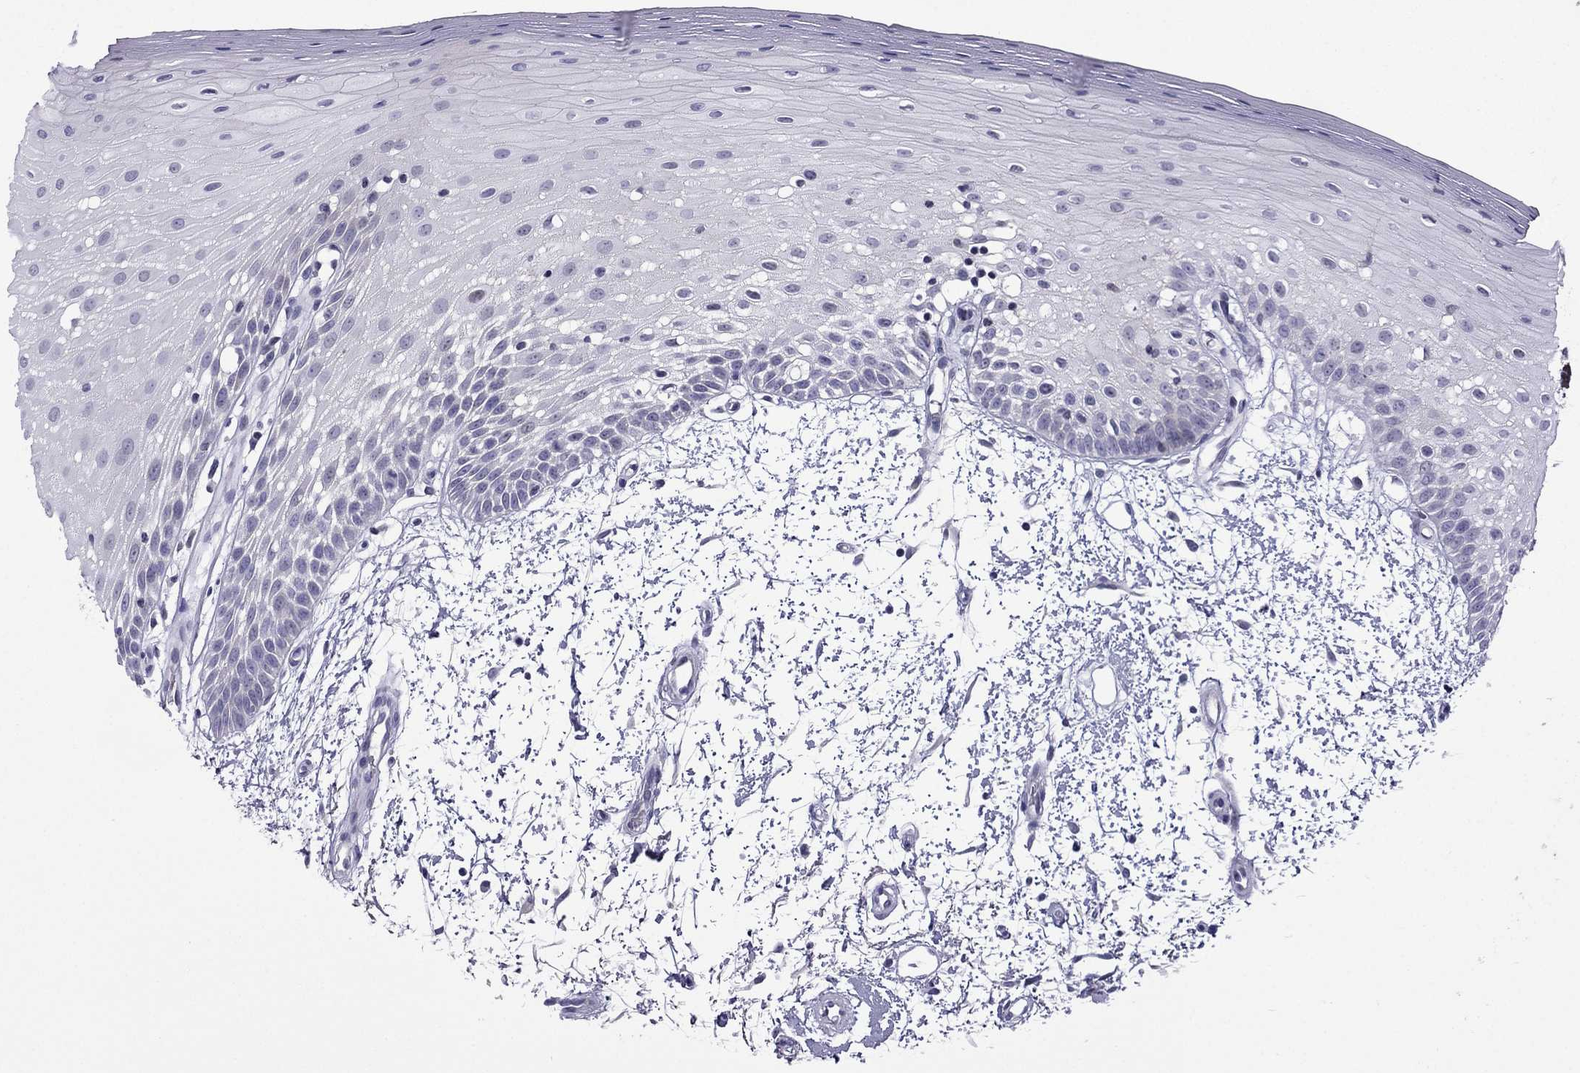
{"staining": {"intensity": "negative", "quantity": "none", "location": "none"}, "tissue": "oral mucosa", "cell_type": "Squamous epithelial cells", "image_type": "normal", "snomed": [{"axis": "morphology", "description": "Normal tissue, NOS"}, {"axis": "morphology", "description": "Squamous cell carcinoma, NOS"}, {"axis": "topography", "description": "Oral tissue"}, {"axis": "topography", "description": "Head-Neck"}], "caption": "The image shows no significant positivity in squamous epithelial cells of oral mucosa. (DAB IHC visualized using brightfield microscopy, high magnification).", "gene": "POM121L12", "patient": {"sex": "female", "age": 75}}